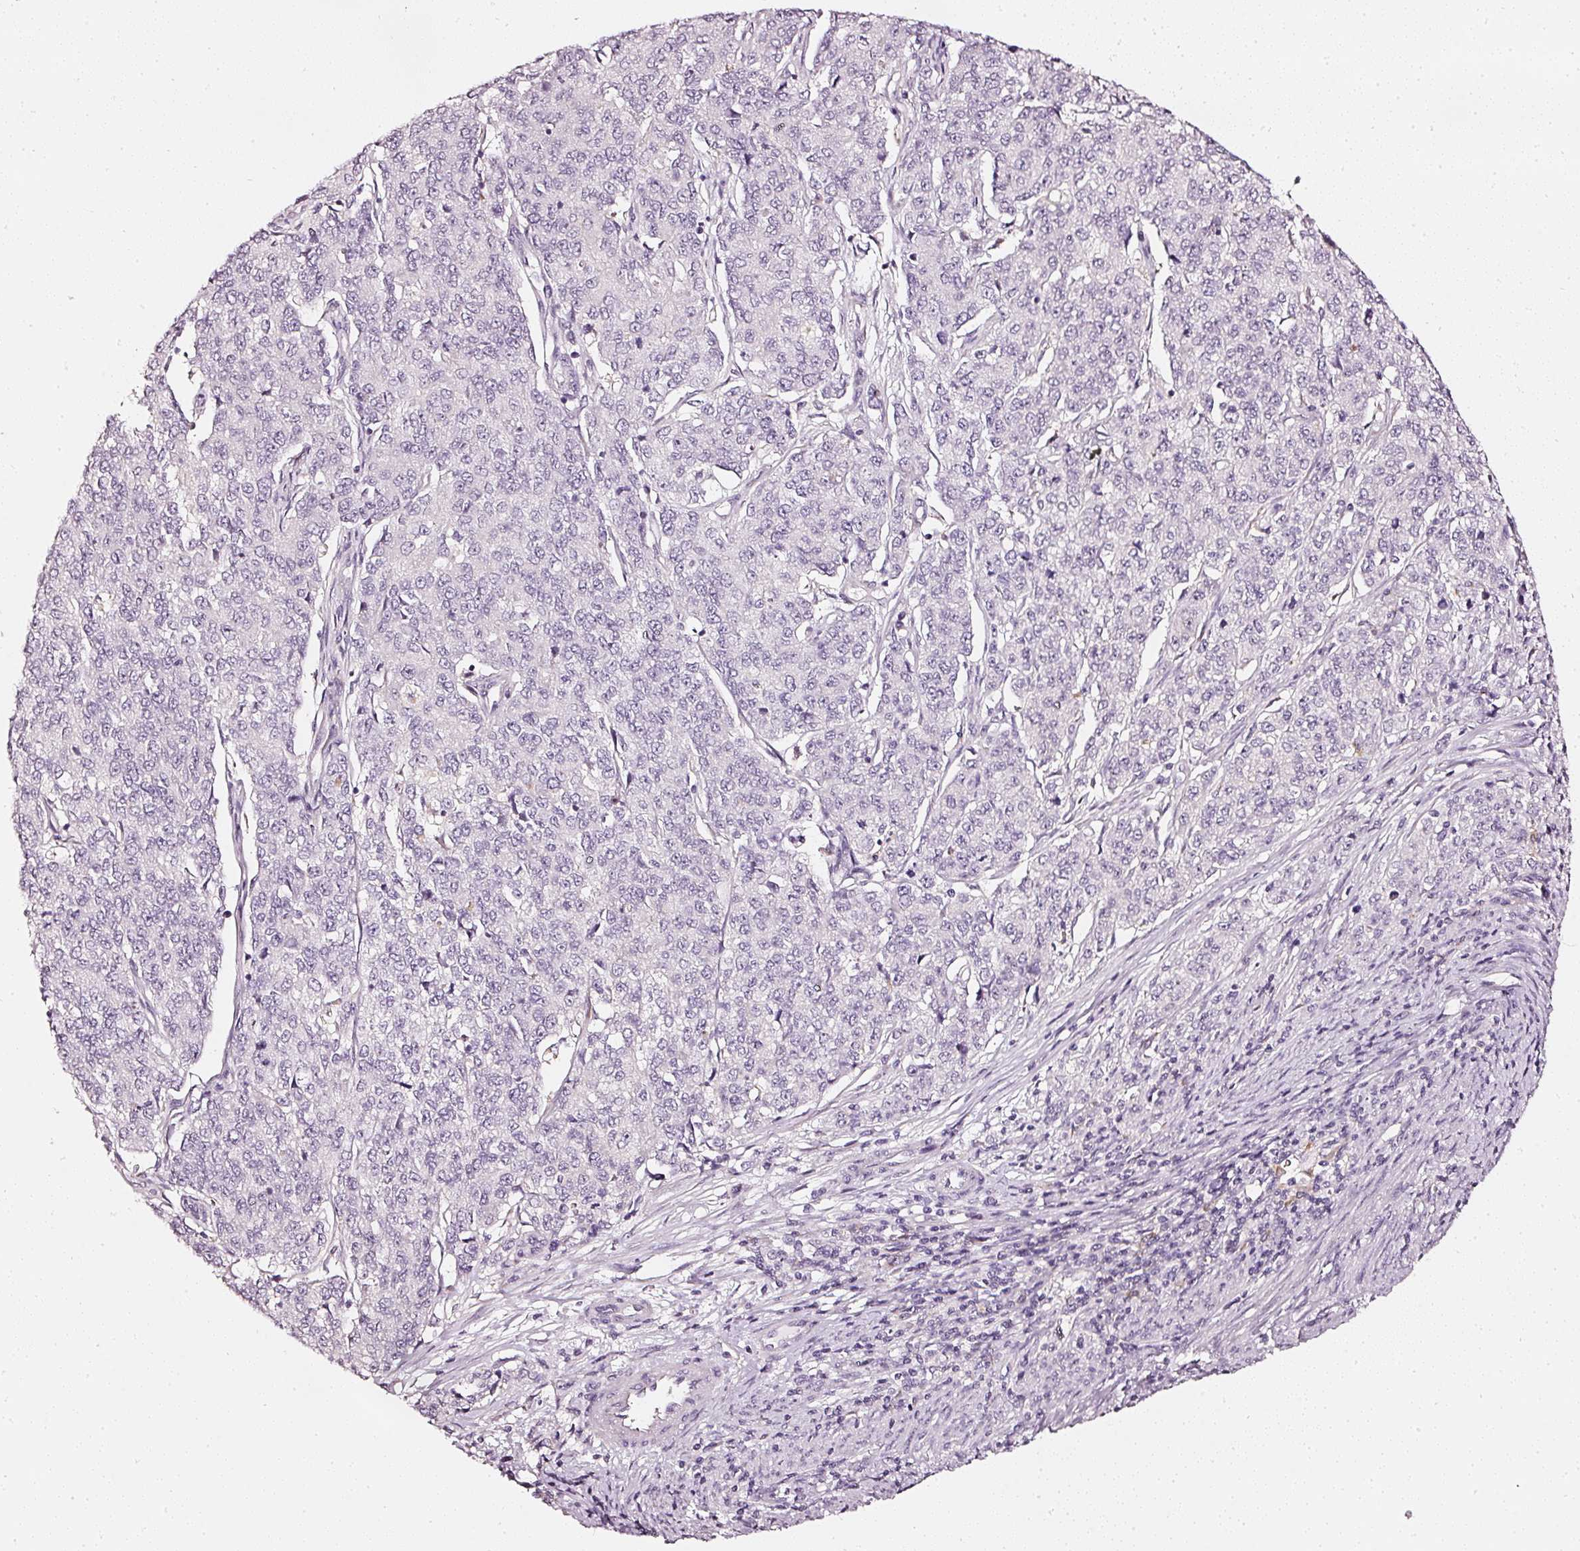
{"staining": {"intensity": "negative", "quantity": "none", "location": "none"}, "tissue": "endometrial cancer", "cell_type": "Tumor cells", "image_type": "cancer", "snomed": [{"axis": "morphology", "description": "Adenocarcinoma, NOS"}, {"axis": "topography", "description": "Endometrium"}], "caption": "High power microscopy micrograph of an immunohistochemistry micrograph of endometrial cancer (adenocarcinoma), revealing no significant positivity in tumor cells.", "gene": "CNP", "patient": {"sex": "female", "age": 50}}